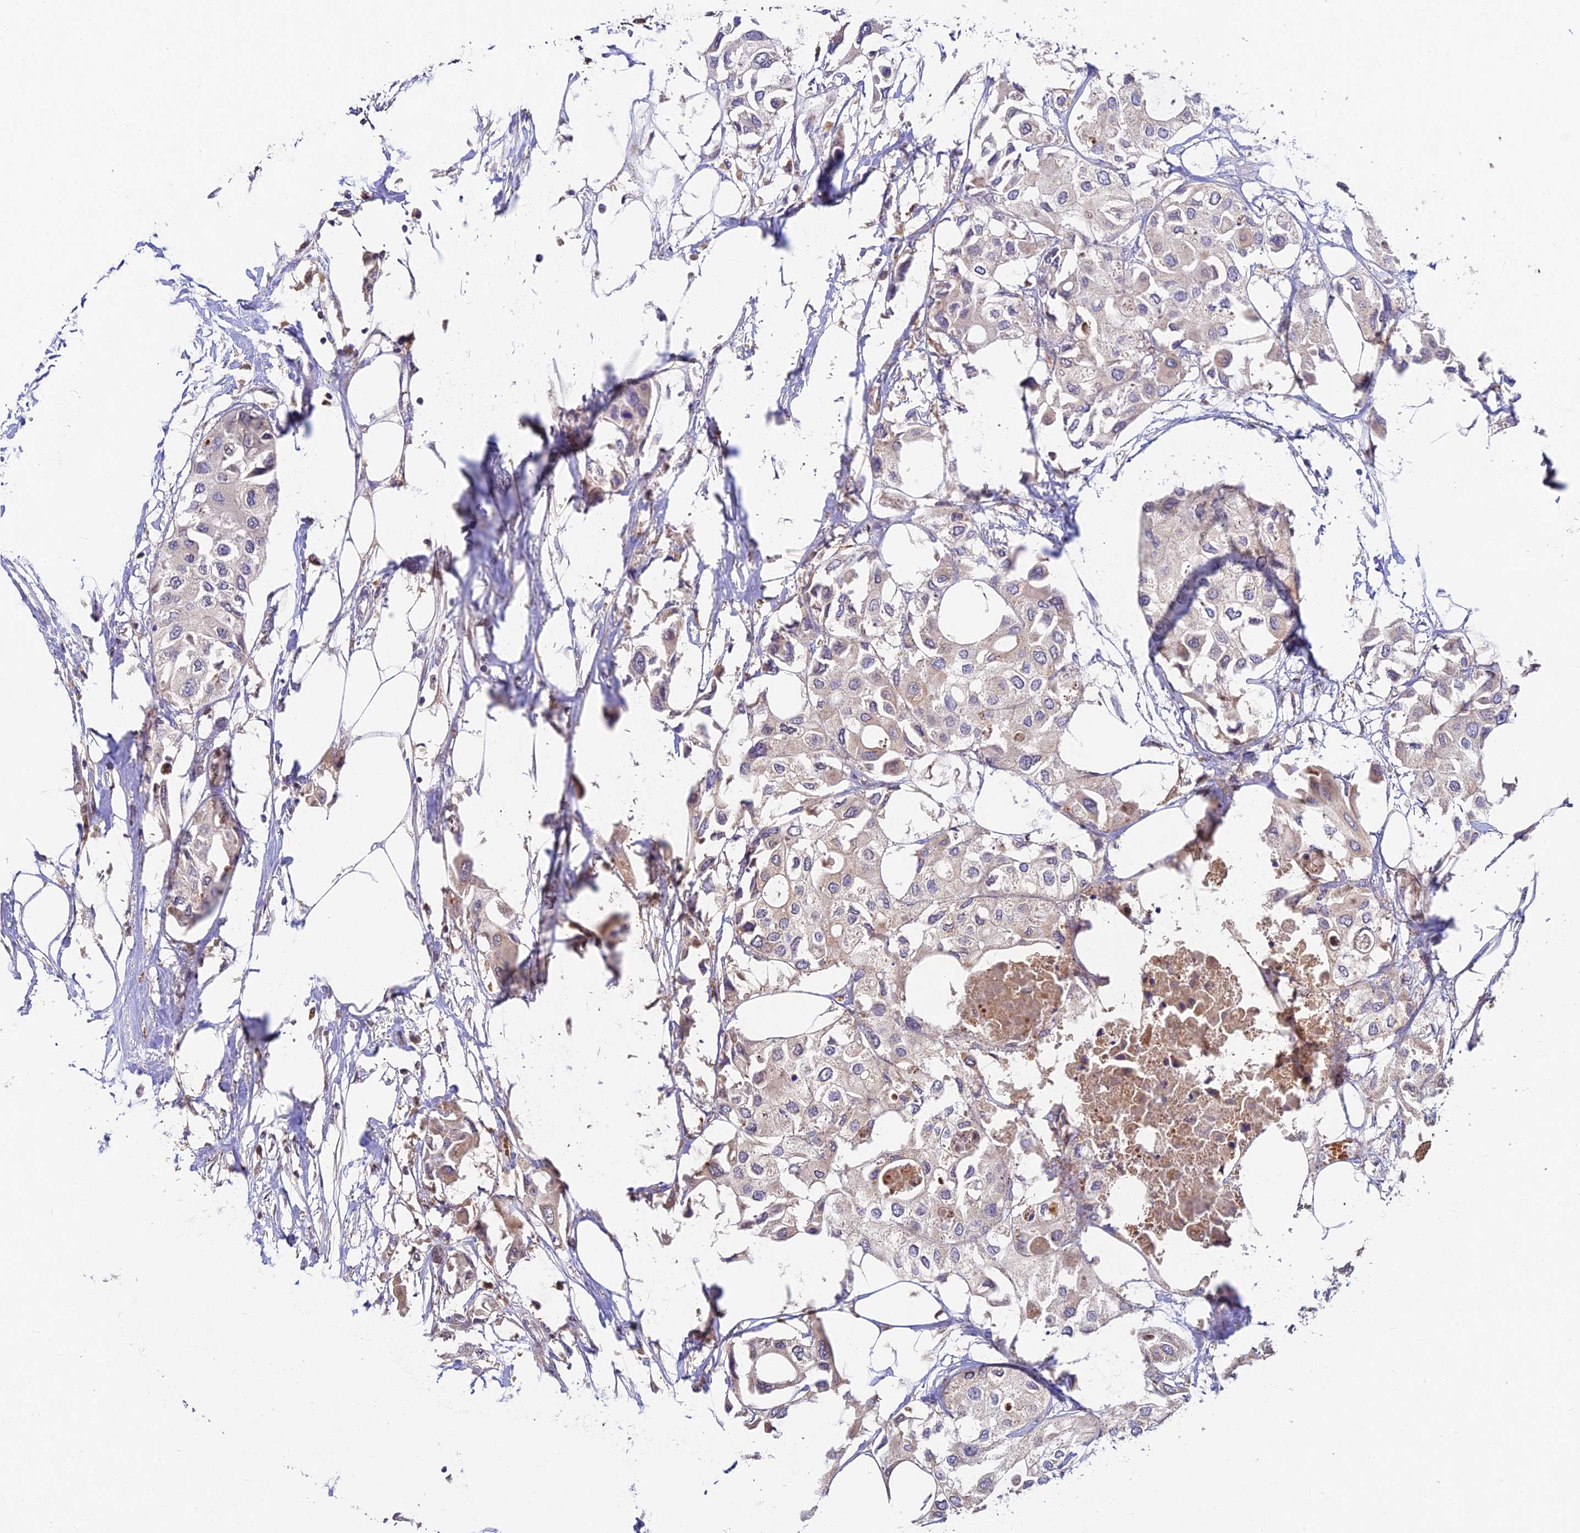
{"staining": {"intensity": "negative", "quantity": "none", "location": "none"}, "tissue": "urothelial cancer", "cell_type": "Tumor cells", "image_type": "cancer", "snomed": [{"axis": "morphology", "description": "Urothelial carcinoma, High grade"}, {"axis": "topography", "description": "Urinary bladder"}], "caption": "A histopathology image of urothelial cancer stained for a protein displays no brown staining in tumor cells. (DAB (3,3'-diaminobenzidine) immunohistochemistry visualized using brightfield microscopy, high magnification).", "gene": "FUOM", "patient": {"sex": "male", "age": 64}}